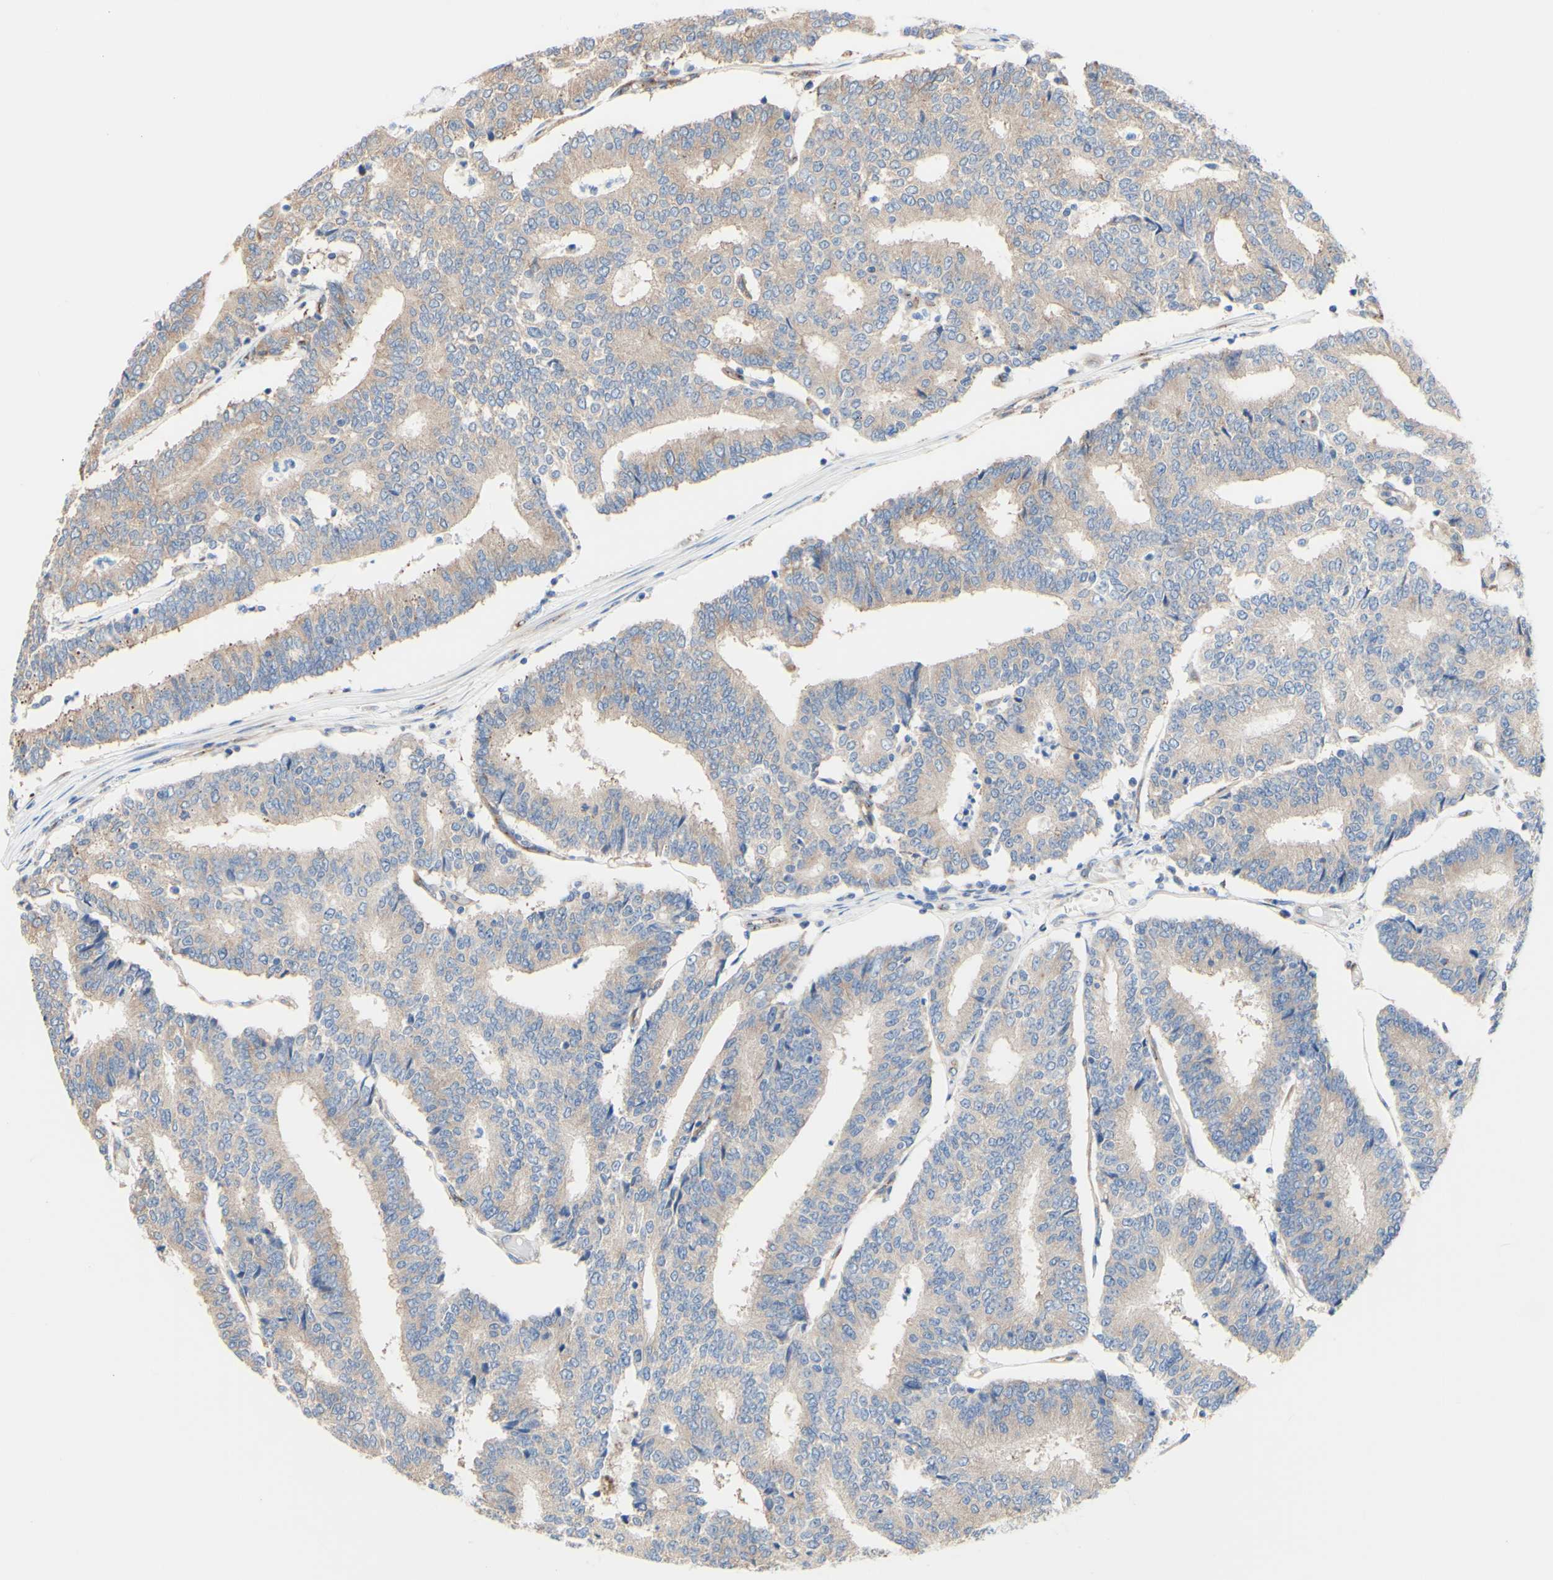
{"staining": {"intensity": "moderate", "quantity": ">75%", "location": "cytoplasmic/membranous"}, "tissue": "prostate cancer", "cell_type": "Tumor cells", "image_type": "cancer", "snomed": [{"axis": "morphology", "description": "Normal tissue, NOS"}, {"axis": "morphology", "description": "Adenocarcinoma, High grade"}, {"axis": "topography", "description": "Prostate"}, {"axis": "topography", "description": "Seminal veicle"}], "caption": "This is an image of IHC staining of prostate cancer, which shows moderate expression in the cytoplasmic/membranous of tumor cells.", "gene": "LRIG3", "patient": {"sex": "male", "age": 55}}